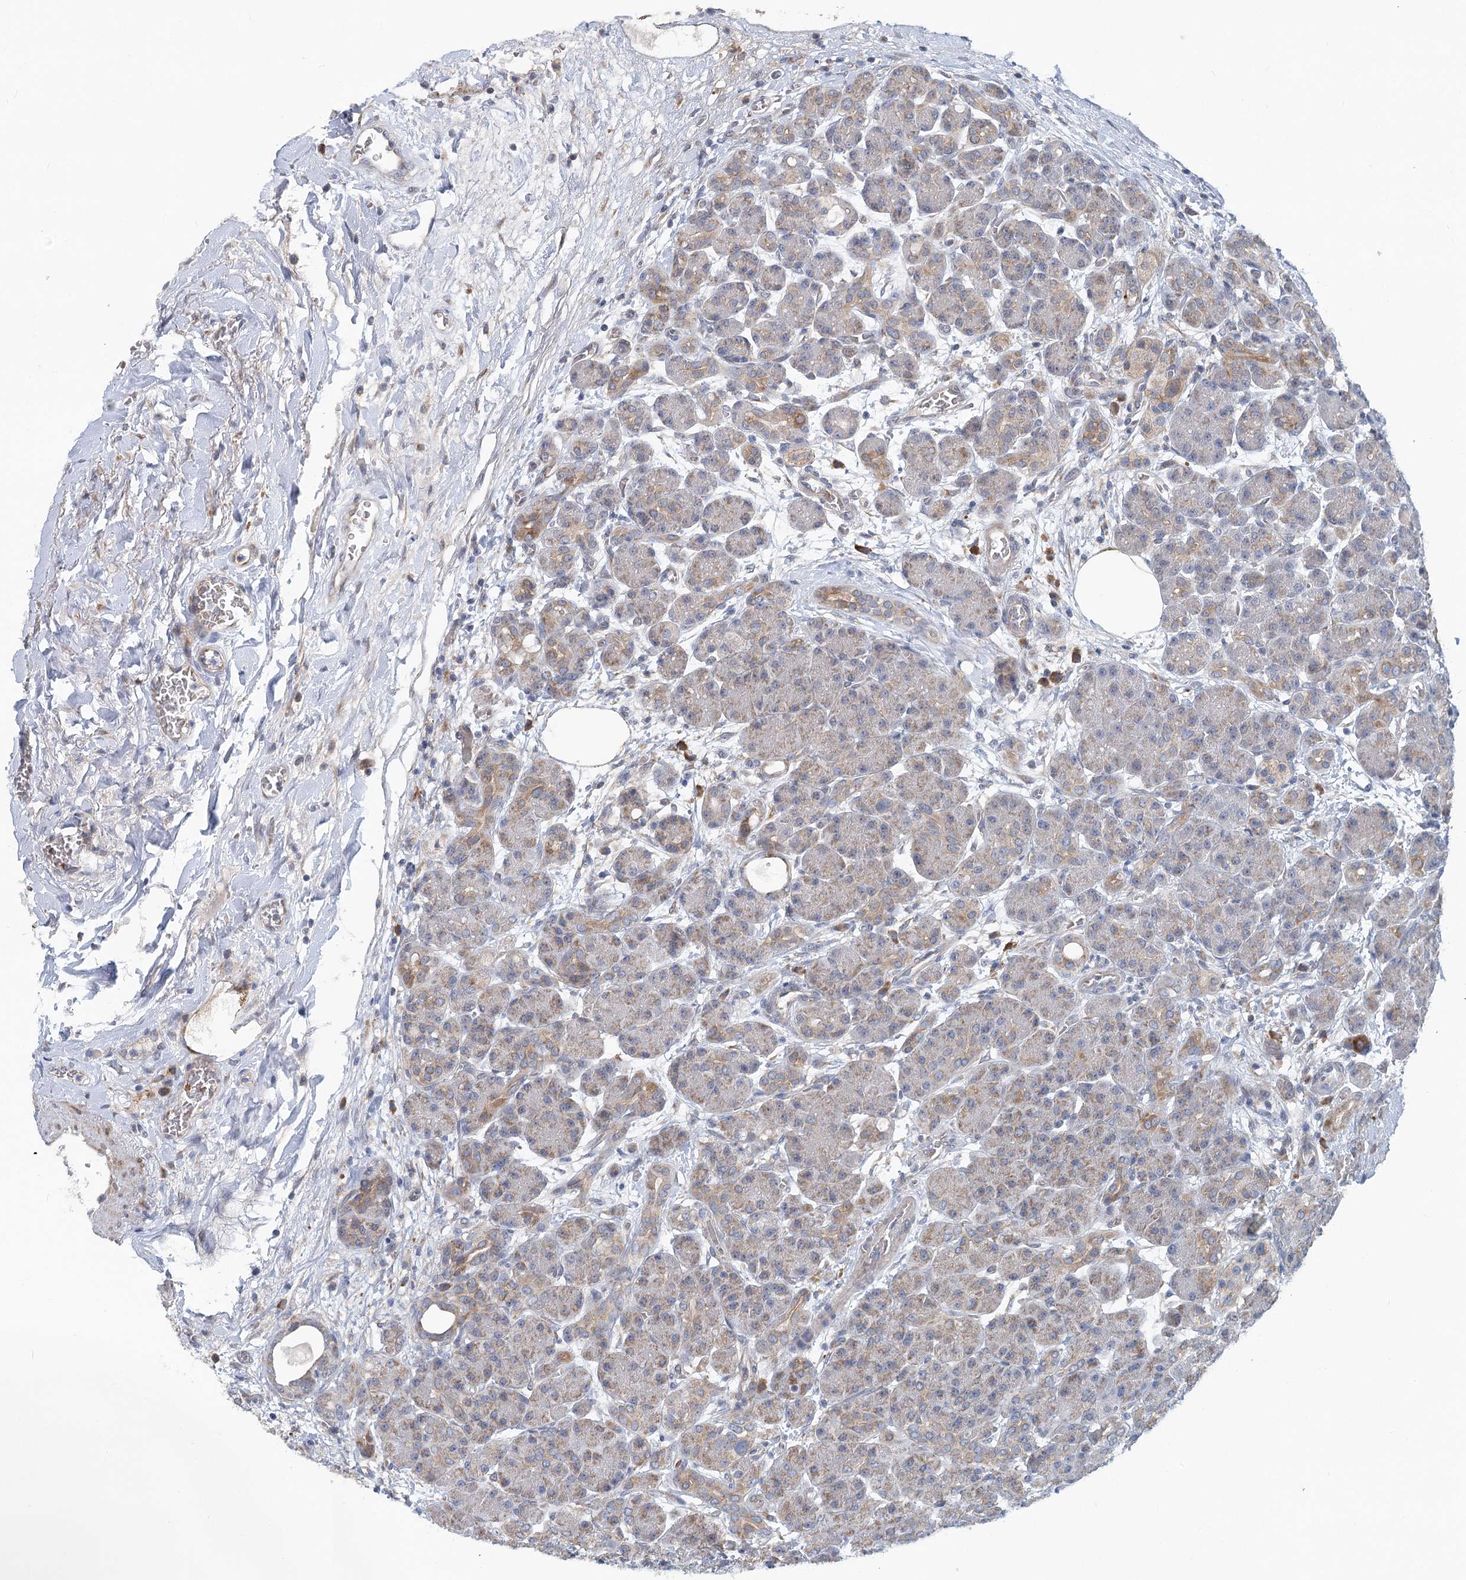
{"staining": {"intensity": "weak", "quantity": "25%-75%", "location": "cytoplasmic/membranous"}, "tissue": "pancreas", "cell_type": "Exocrine glandular cells", "image_type": "normal", "snomed": [{"axis": "morphology", "description": "Normal tissue, NOS"}, {"axis": "topography", "description": "Pancreas"}], "caption": "IHC (DAB) staining of unremarkable pancreas exhibits weak cytoplasmic/membranous protein positivity in approximately 25%-75% of exocrine glandular cells. (brown staining indicates protein expression, while blue staining denotes nuclei).", "gene": "CIB4", "patient": {"sex": "male", "age": 63}}